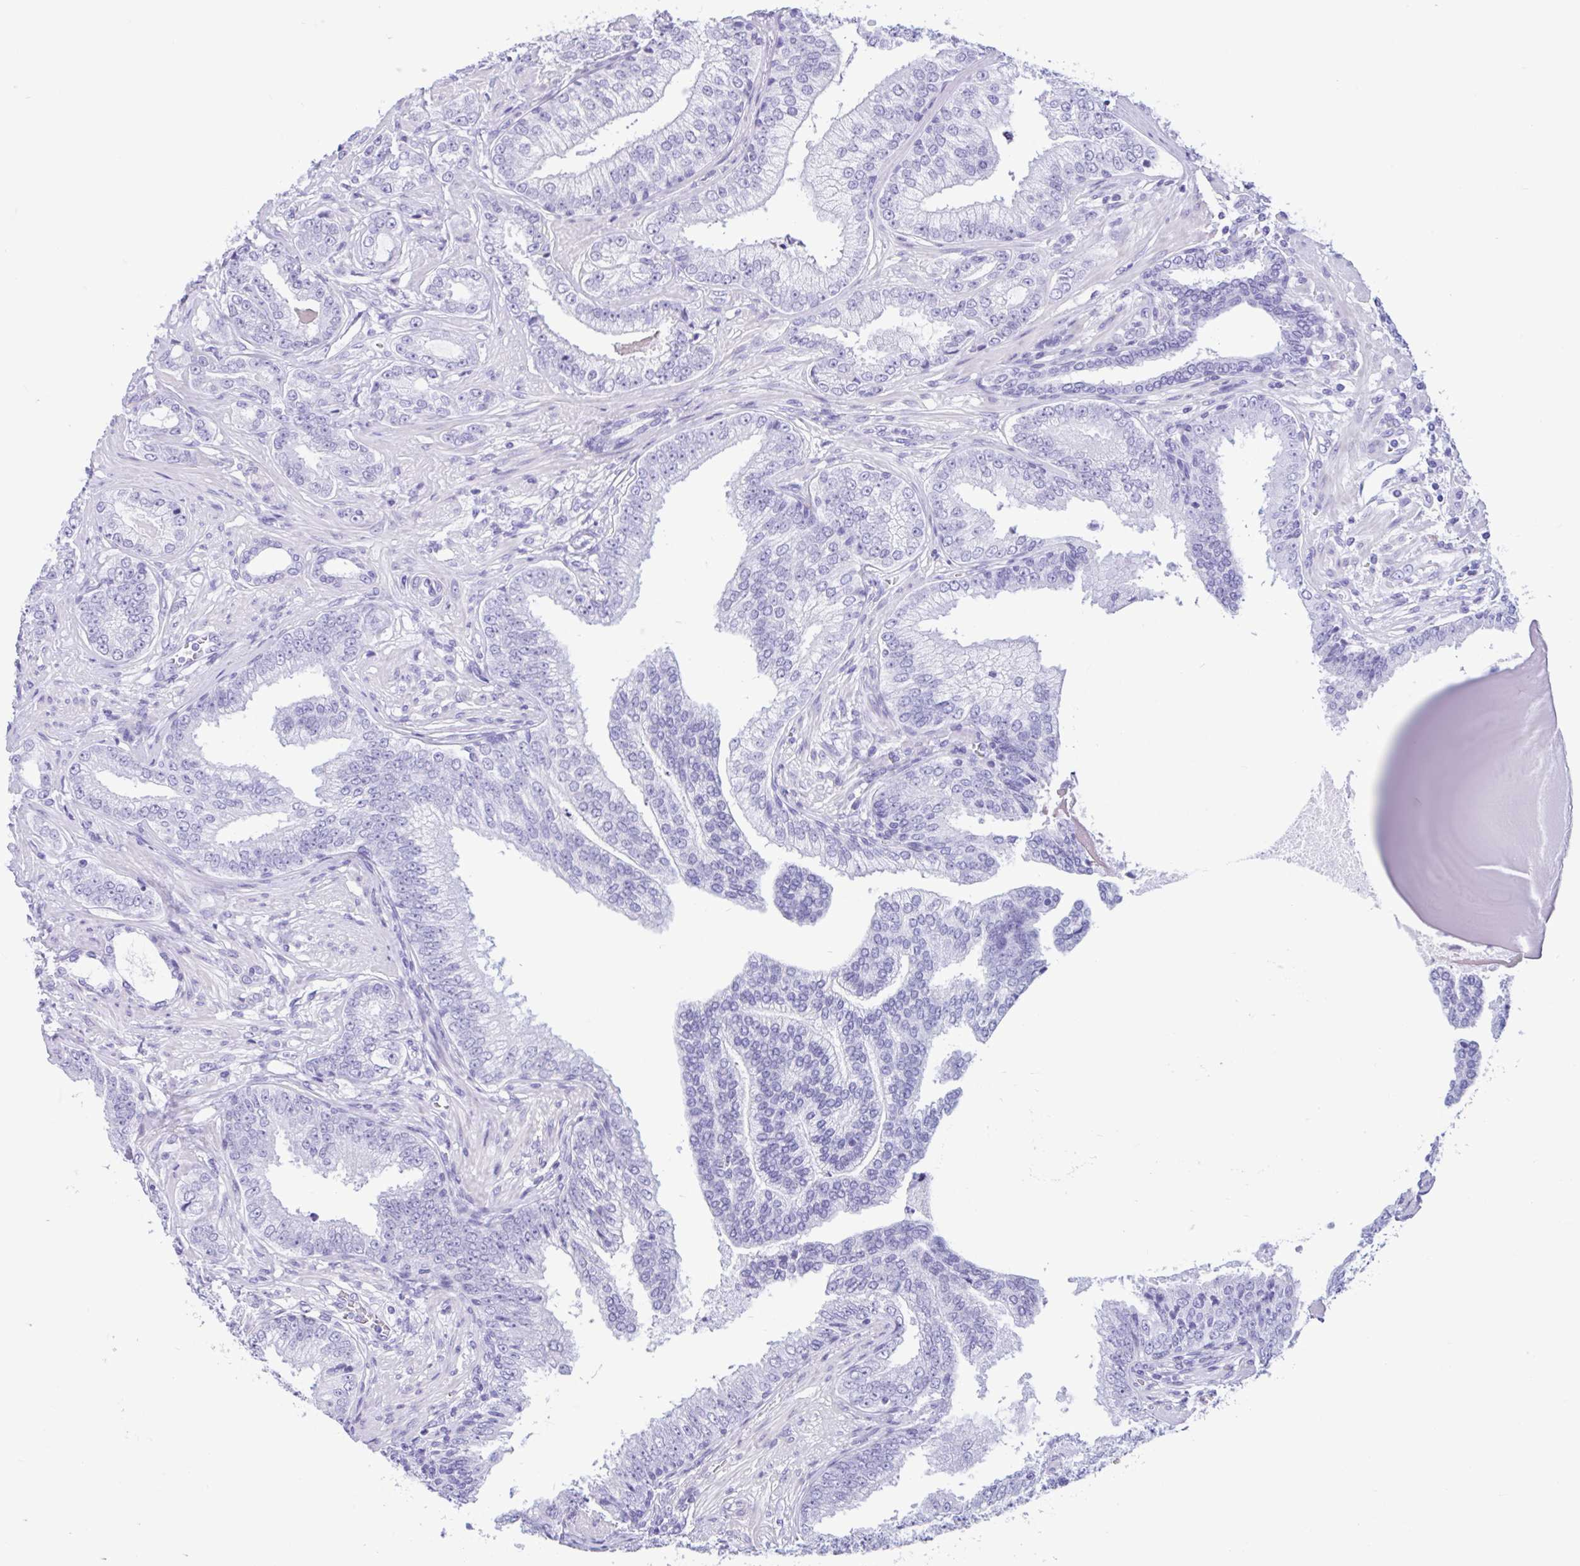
{"staining": {"intensity": "negative", "quantity": "none", "location": "none"}, "tissue": "prostate cancer", "cell_type": "Tumor cells", "image_type": "cancer", "snomed": [{"axis": "morphology", "description": "Adenocarcinoma, Low grade"}, {"axis": "topography", "description": "Prostate"}], "caption": "Tumor cells are negative for brown protein staining in prostate cancer.", "gene": "IAPP", "patient": {"sex": "male", "age": 61}}